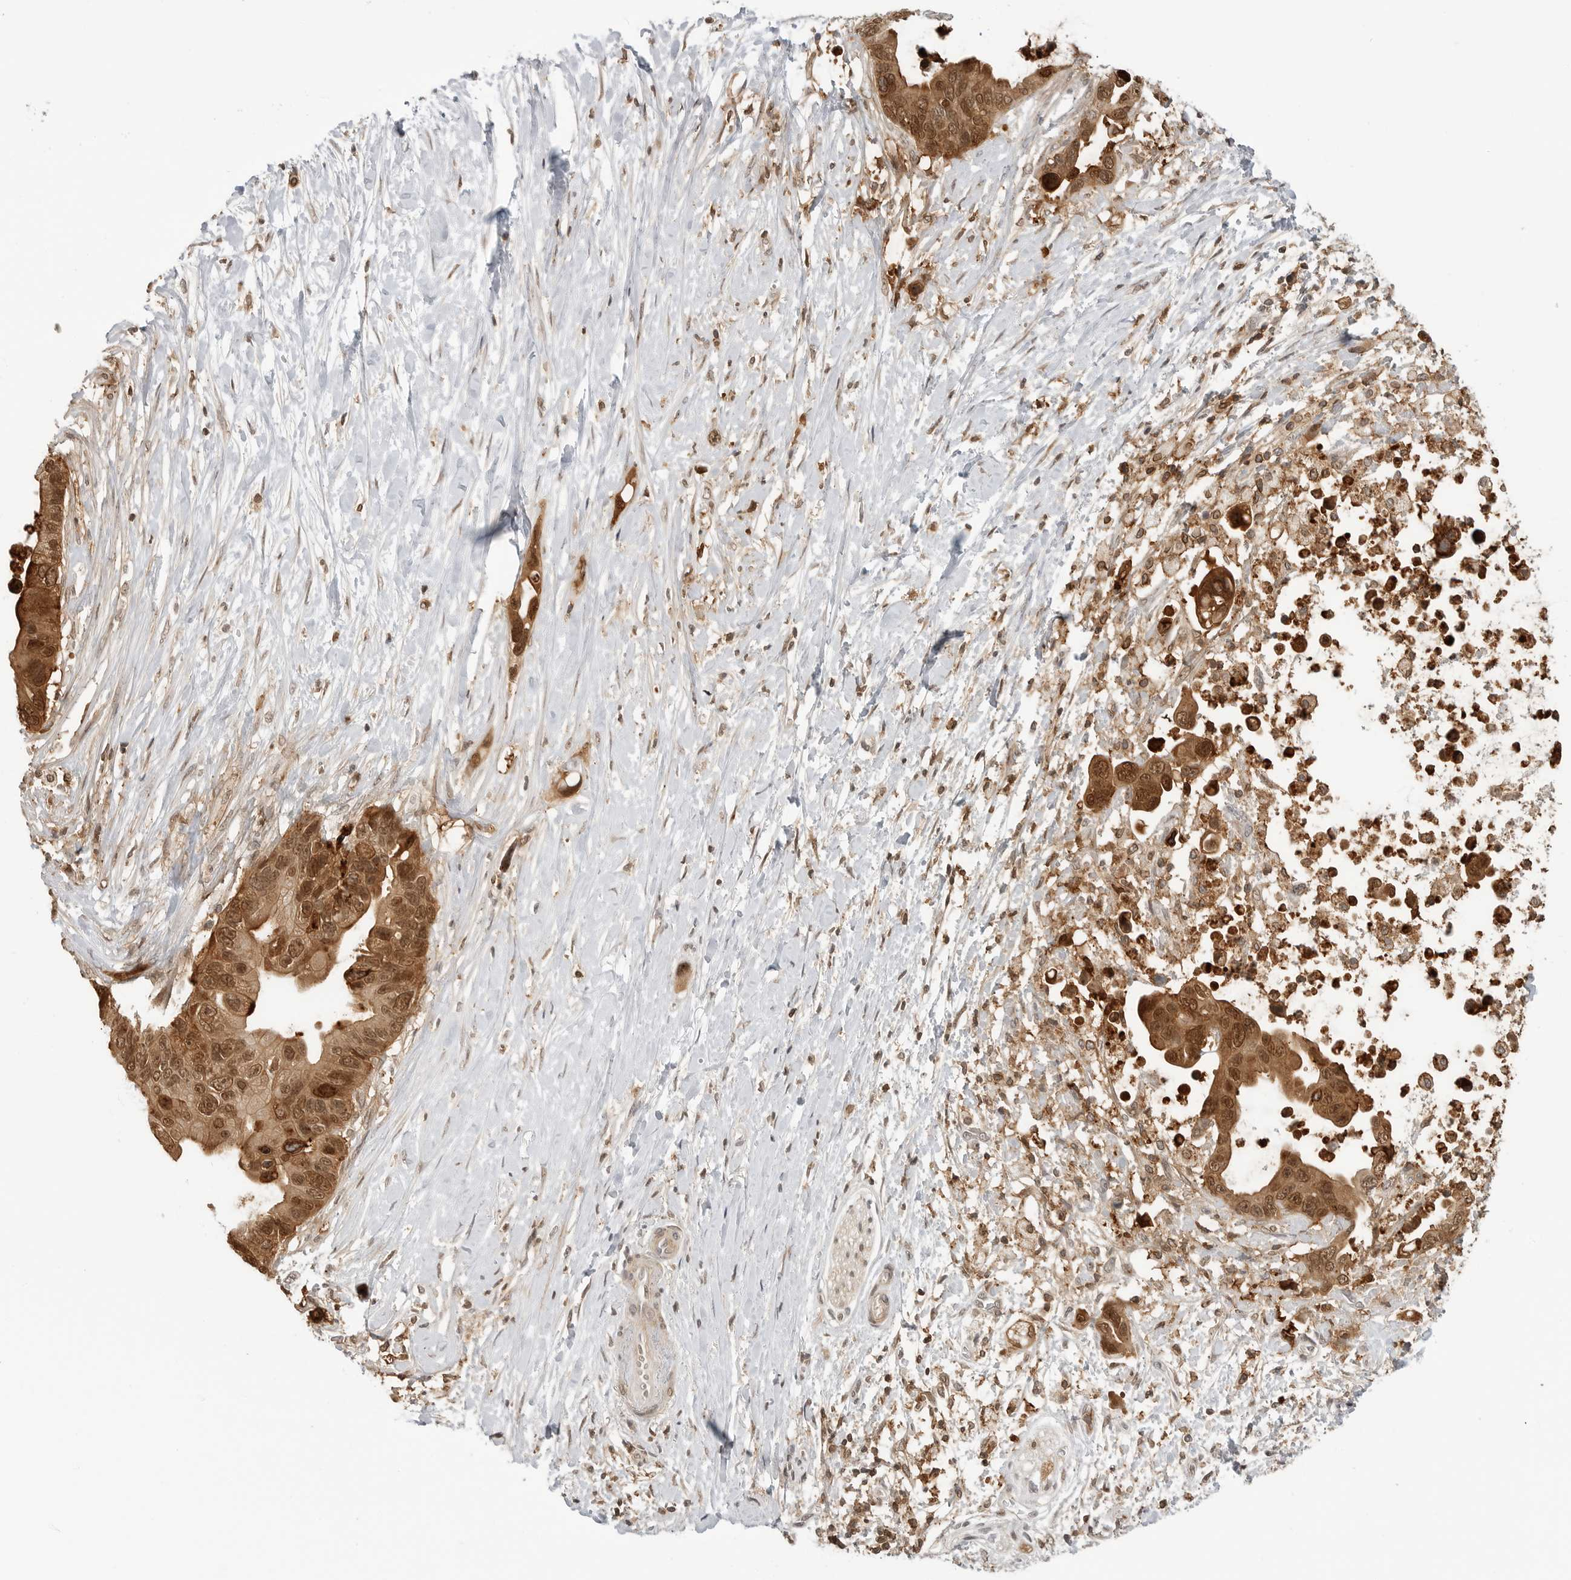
{"staining": {"intensity": "moderate", "quantity": ">75%", "location": "cytoplasmic/membranous,nuclear"}, "tissue": "pancreatic cancer", "cell_type": "Tumor cells", "image_type": "cancer", "snomed": [{"axis": "morphology", "description": "Adenocarcinoma, NOS"}, {"axis": "topography", "description": "Pancreas"}], "caption": "Brown immunohistochemical staining in human pancreatic adenocarcinoma demonstrates moderate cytoplasmic/membranous and nuclear staining in approximately >75% of tumor cells. Nuclei are stained in blue.", "gene": "ANXA11", "patient": {"sex": "female", "age": 72}}